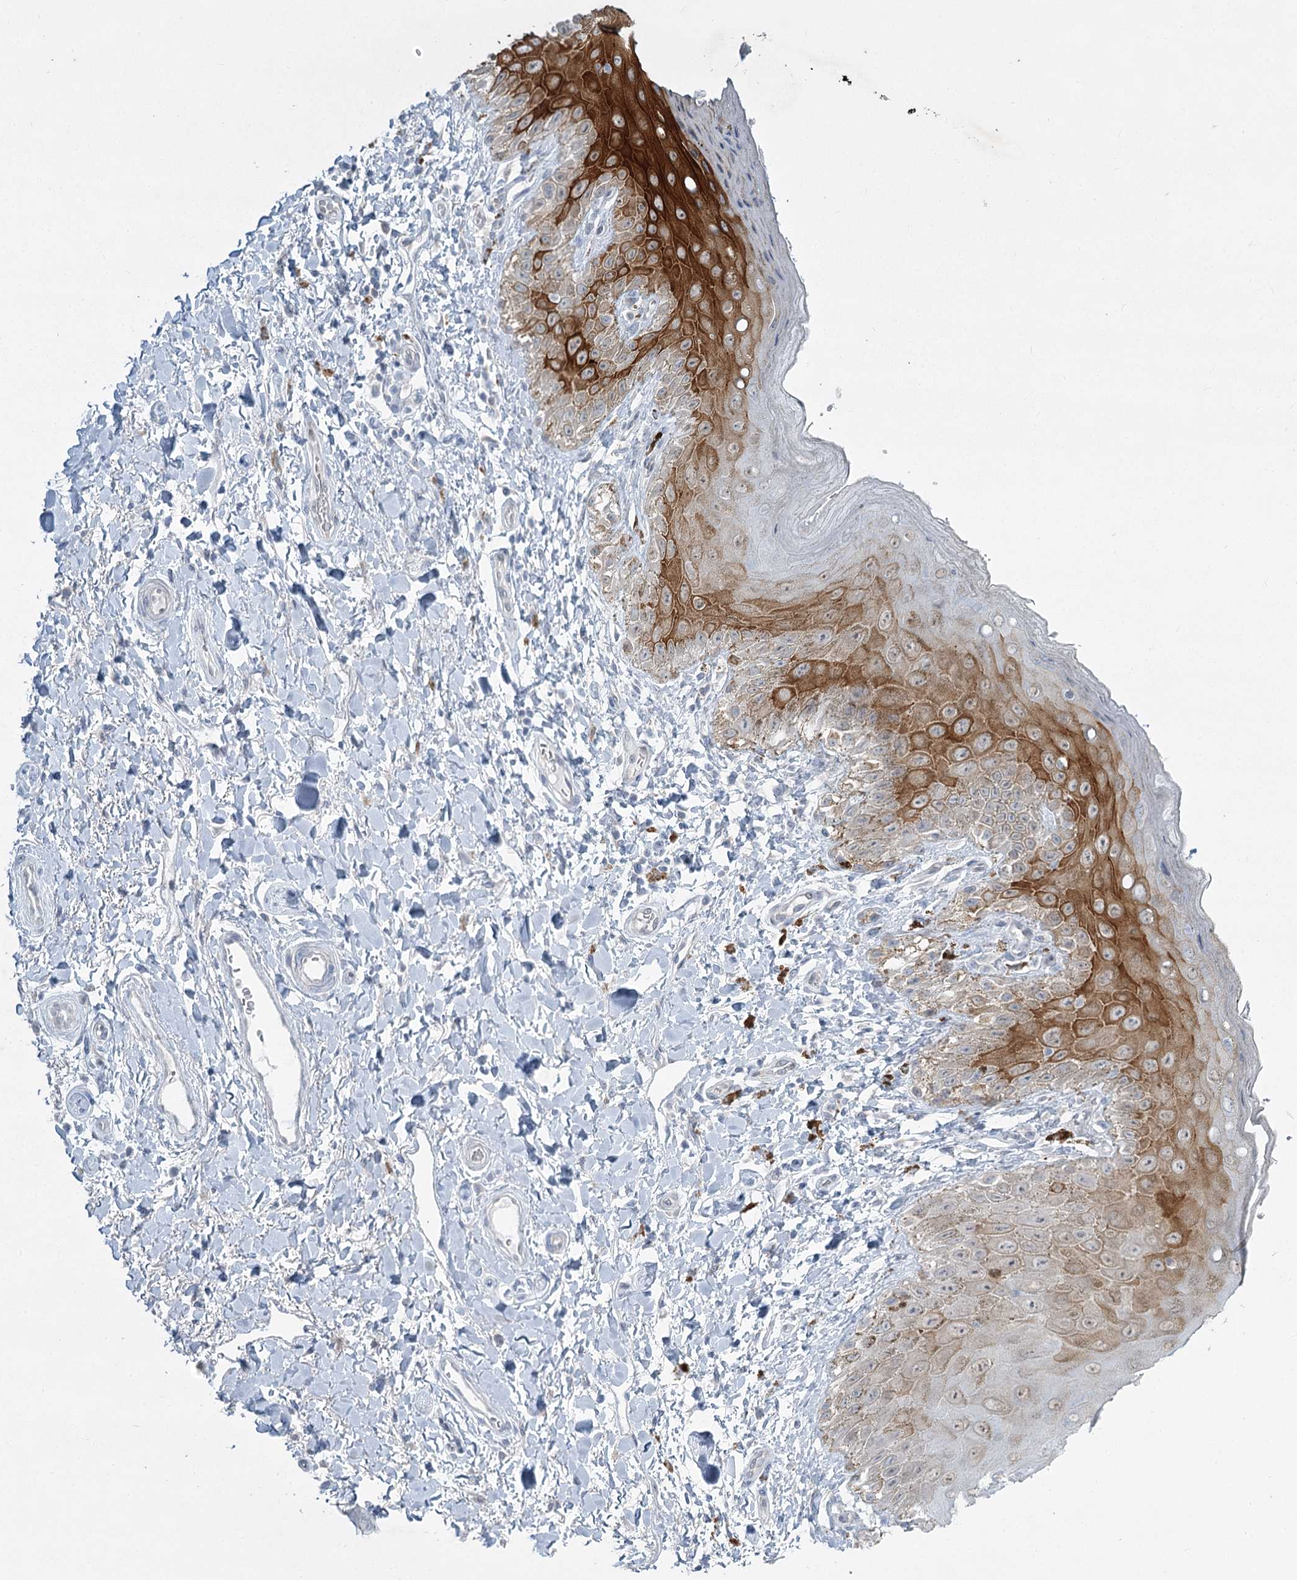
{"staining": {"intensity": "moderate", "quantity": "25%-75%", "location": "cytoplasmic/membranous"}, "tissue": "skin", "cell_type": "Epidermal cells", "image_type": "normal", "snomed": [{"axis": "morphology", "description": "Normal tissue, NOS"}, {"axis": "topography", "description": "Anal"}], "caption": "Immunohistochemical staining of unremarkable human skin exhibits medium levels of moderate cytoplasmic/membranous staining in approximately 25%-75% of epidermal cells. The staining was performed using DAB to visualize the protein expression in brown, while the nuclei were stained in blue with hematoxylin (Magnification: 20x).", "gene": "ABITRAM", "patient": {"sex": "male", "age": 44}}